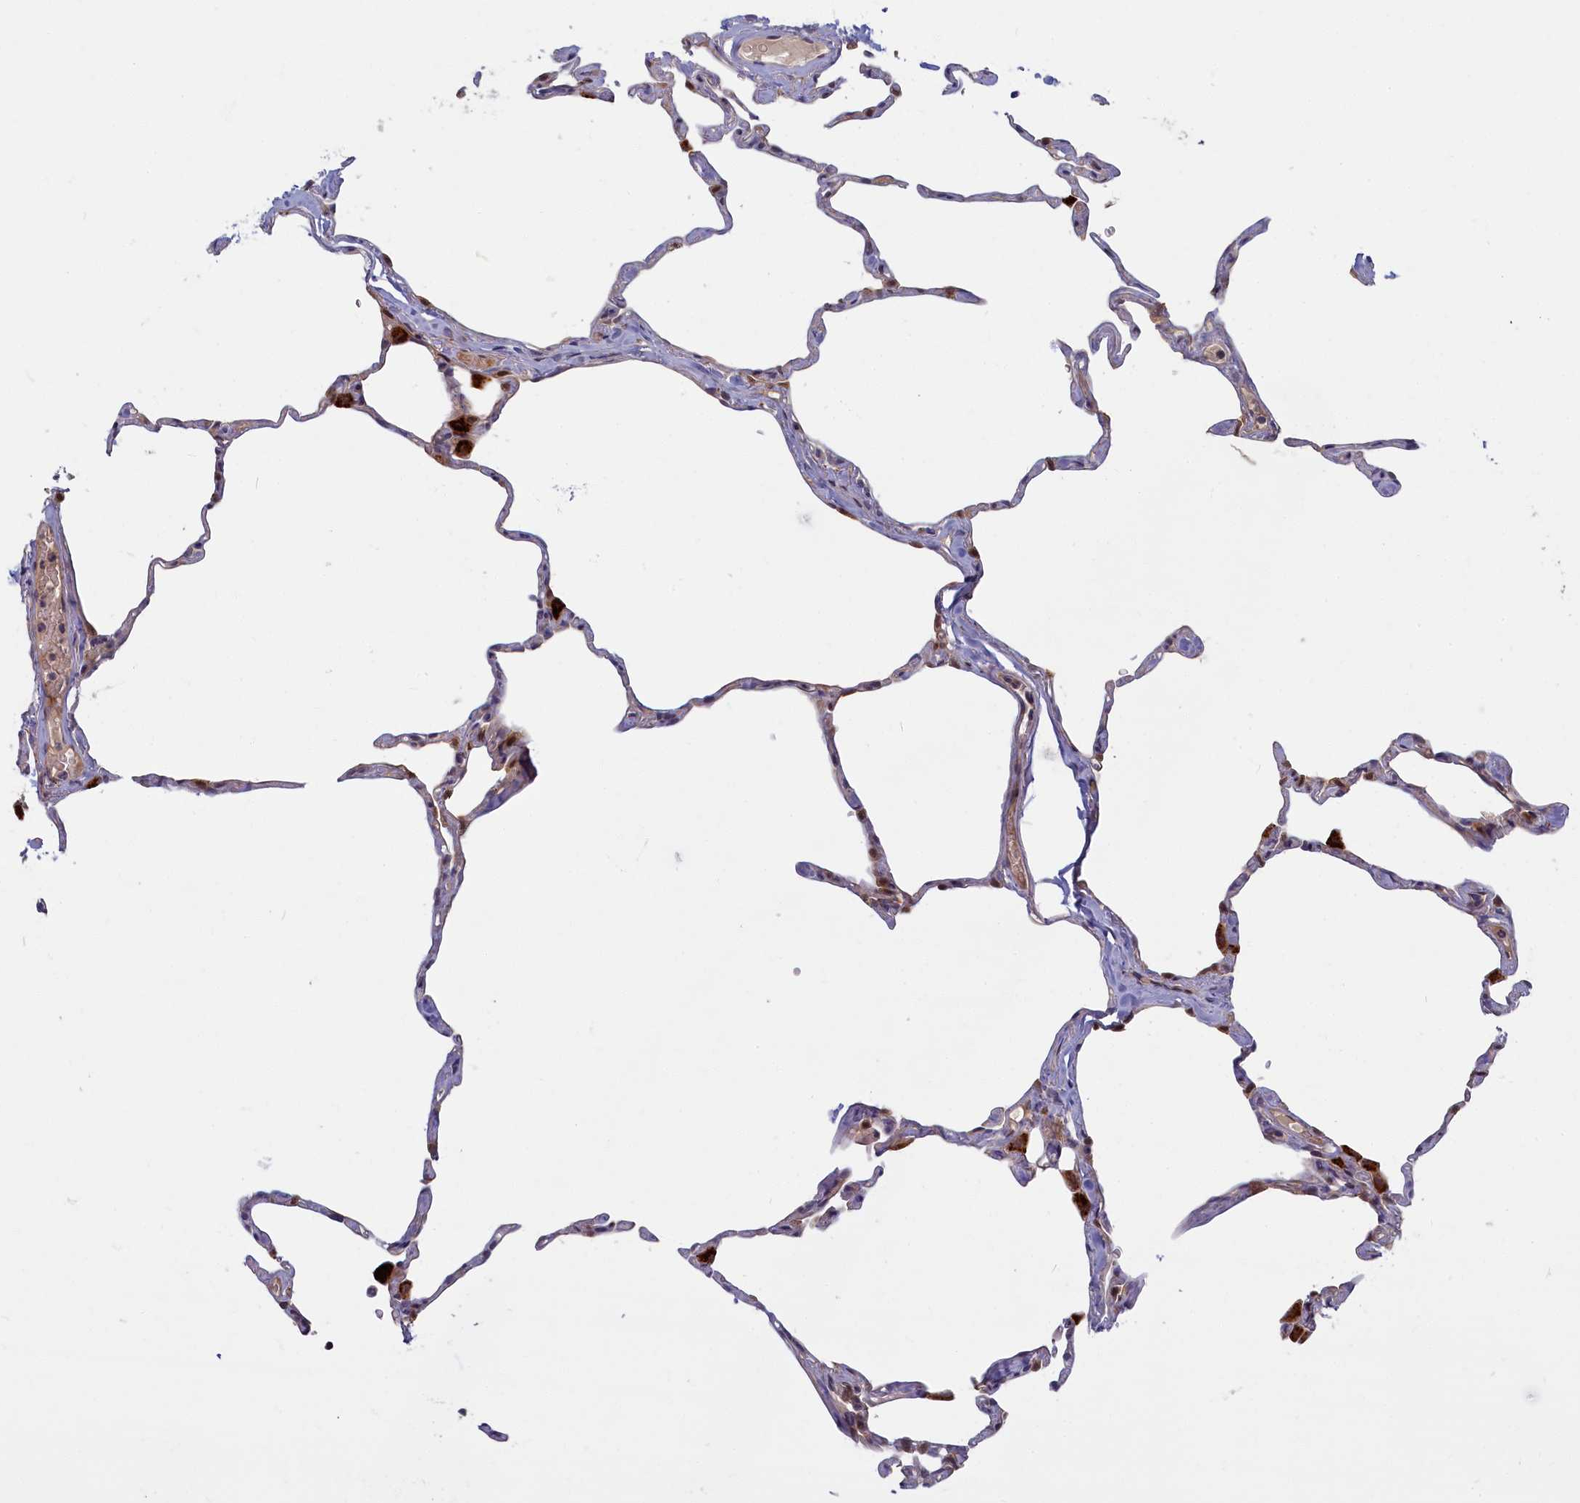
{"staining": {"intensity": "negative", "quantity": "none", "location": "none"}, "tissue": "lung", "cell_type": "Alveolar cells", "image_type": "normal", "snomed": [{"axis": "morphology", "description": "Normal tissue, NOS"}, {"axis": "topography", "description": "Lung"}], "caption": "Alveolar cells are negative for brown protein staining in normal lung. The staining was performed using DAB to visualize the protein expression in brown, while the nuclei were stained in blue with hematoxylin (Magnification: 20x).", "gene": "FCSK", "patient": {"sex": "male", "age": 65}}